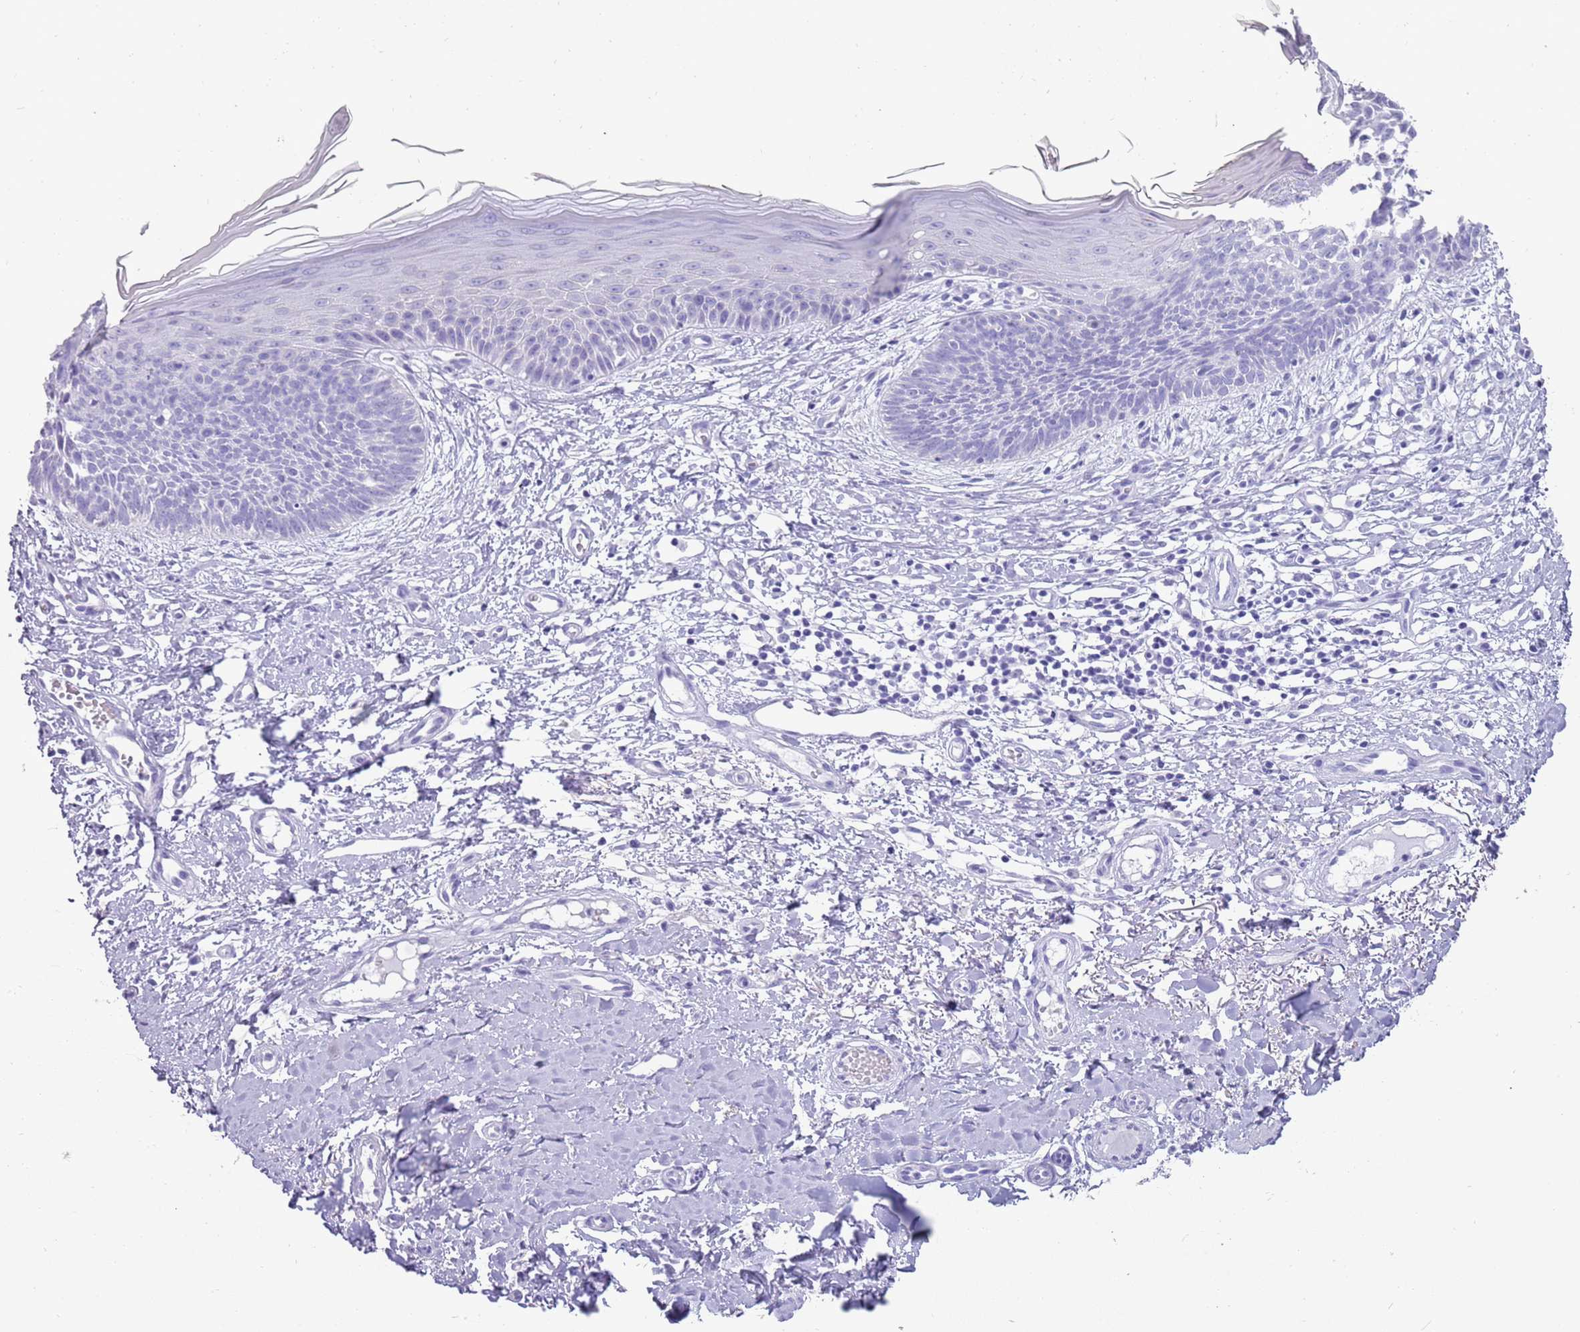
{"staining": {"intensity": "negative", "quantity": "none", "location": "none"}, "tissue": "skin cancer", "cell_type": "Tumor cells", "image_type": "cancer", "snomed": [{"axis": "morphology", "description": "Basal cell carcinoma"}, {"axis": "topography", "description": "Skin"}], "caption": "Tumor cells show no significant staining in basal cell carcinoma (skin).", "gene": "NBPF3", "patient": {"sex": "male", "age": 78}}